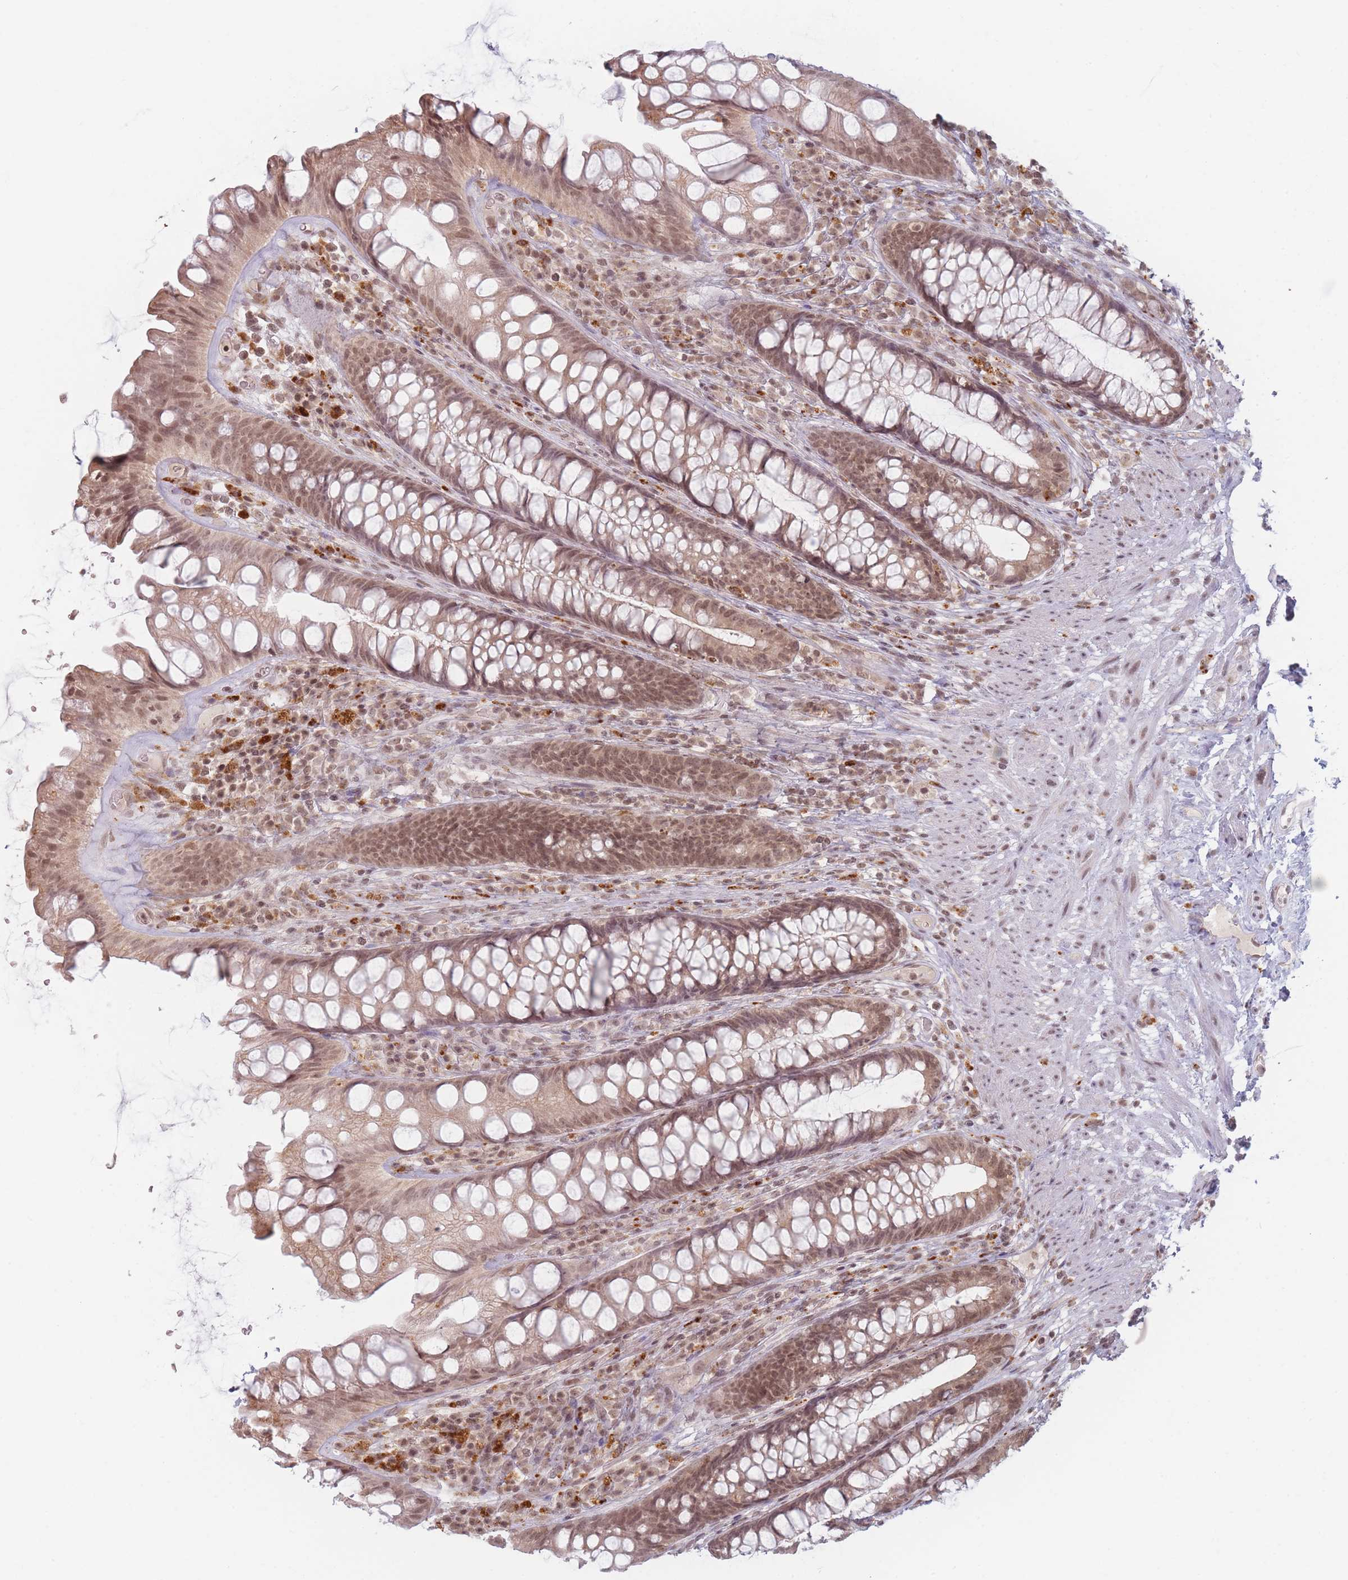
{"staining": {"intensity": "weak", "quantity": ">75%", "location": "cytoplasmic/membranous,nuclear"}, "tissue": "rectum", "cell_type": "Glandular cells", "image_type": "normal", "snomed": [{"axis": "morphology", "description": "Normal tissue, NOS"}, {"axis": "topography", "description": "Rectum"}], "caption": "The micrograph displays a brown stain indicating the presence of a protein in the cytoplasmic/membranous,nuclear of glandular cells in rectum. The staining was performed using DAB (3,3'-diaminobenzidine), with brown indicating positive protein expression. Nuclei are stained blue with hematoxylin.", "gene": "SPATA45", "patient": {"sex": "male", "age": 74}}